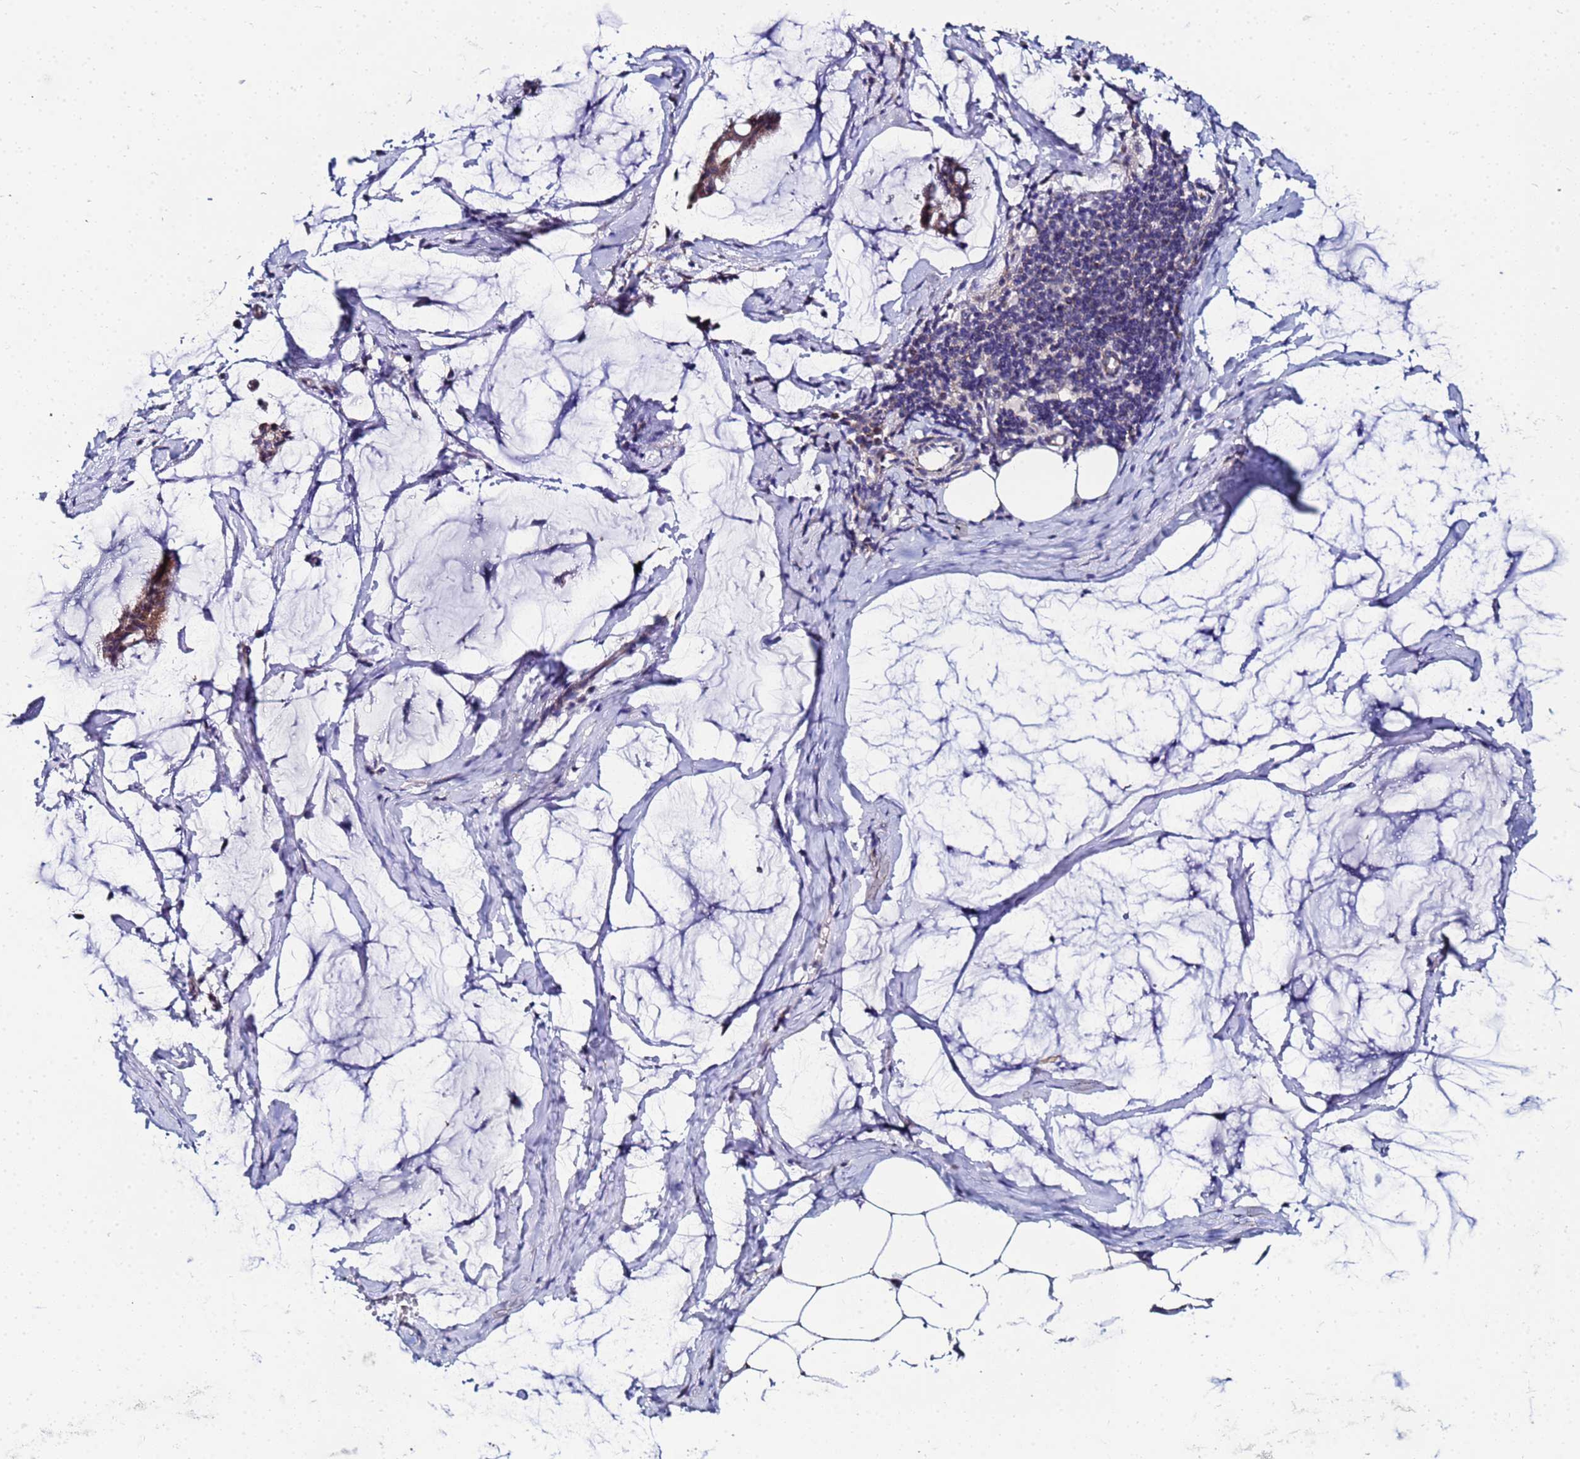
{"staining": {"intensity": "moderate", "quantity": ">75%", "location": "cytoplasmic/membranous"}, "tissue": "ovarian cancer", "cell_type": "Tumor cells", "image_type": "cancer", "snomed": [{"axis": "morphology", "description": "Cystadenocarcinoma, mucinous, NOS"}, {"axis": "topography", "description": "Ovary"}], "caption": "Immunohistochemistry (DAB) staining of ovarian cancer (mucinous cystadenocarcinoma) demonstrates moderate cytoplasmic/membranous protein positivity in about >75% of tumor cells.", "gene": "FAHD2A", "patient": {"sex": "female", "age": 73}}